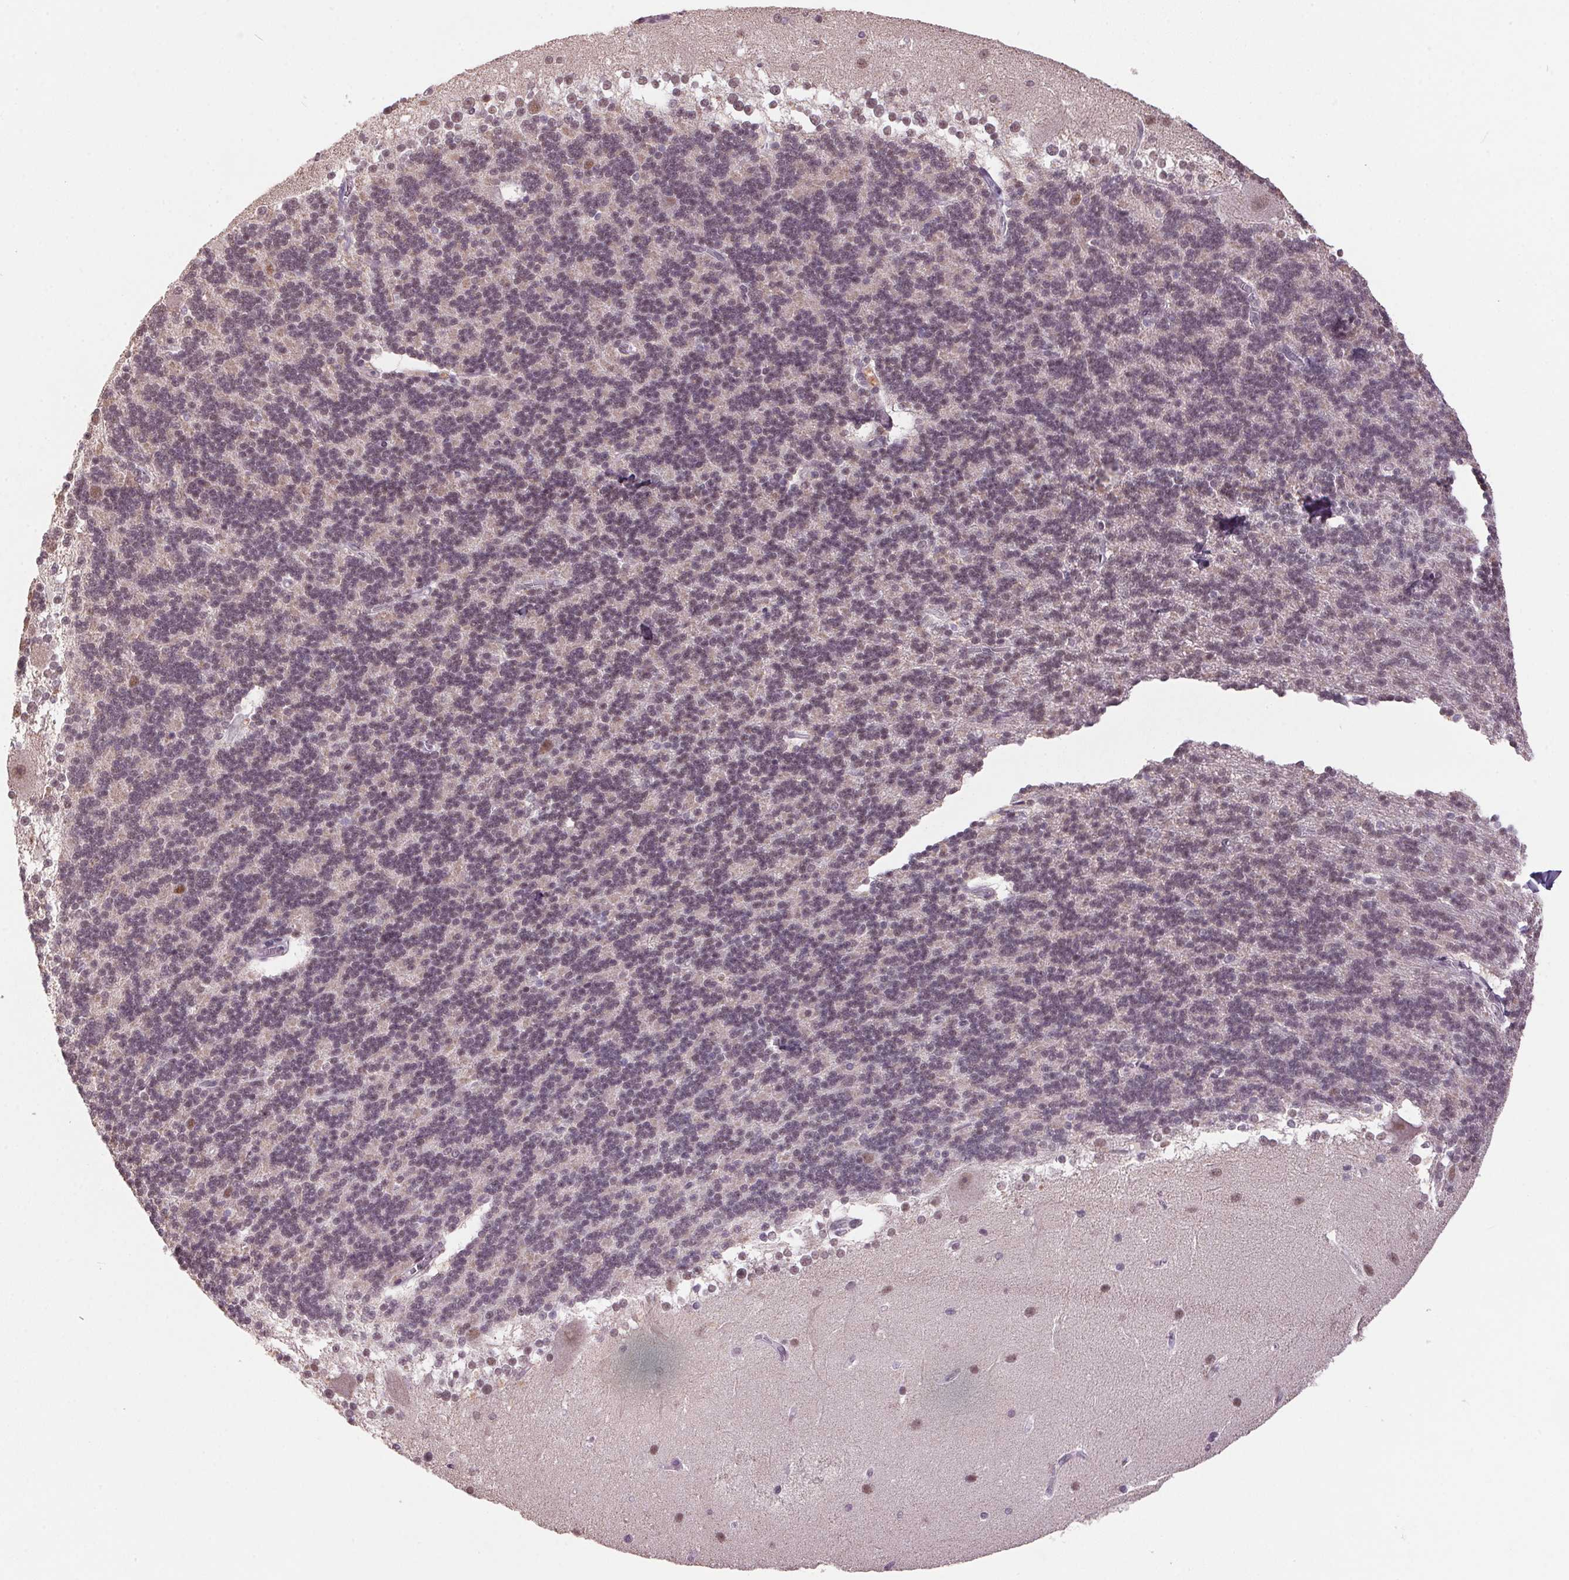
{"staining": {"intensity": "moderate", "quantity": "25%-75%", "location": "nuclear"}, "tissue": "cerebellum", "cell_type": "Cells in granular layer", "image_type": "normal", "snomed": [{"axis": "morphology", "description": "Normal tissue, NOS"}, {"axis": "topography", "description": "Cerebellum"}], "caption": "A brown stain shows moderate nuclear positivity of a protein in cells in granular layer of normal cerebellum.", "gene": "ZBTB4", "patient": {"sex": "female", "age": 19}}